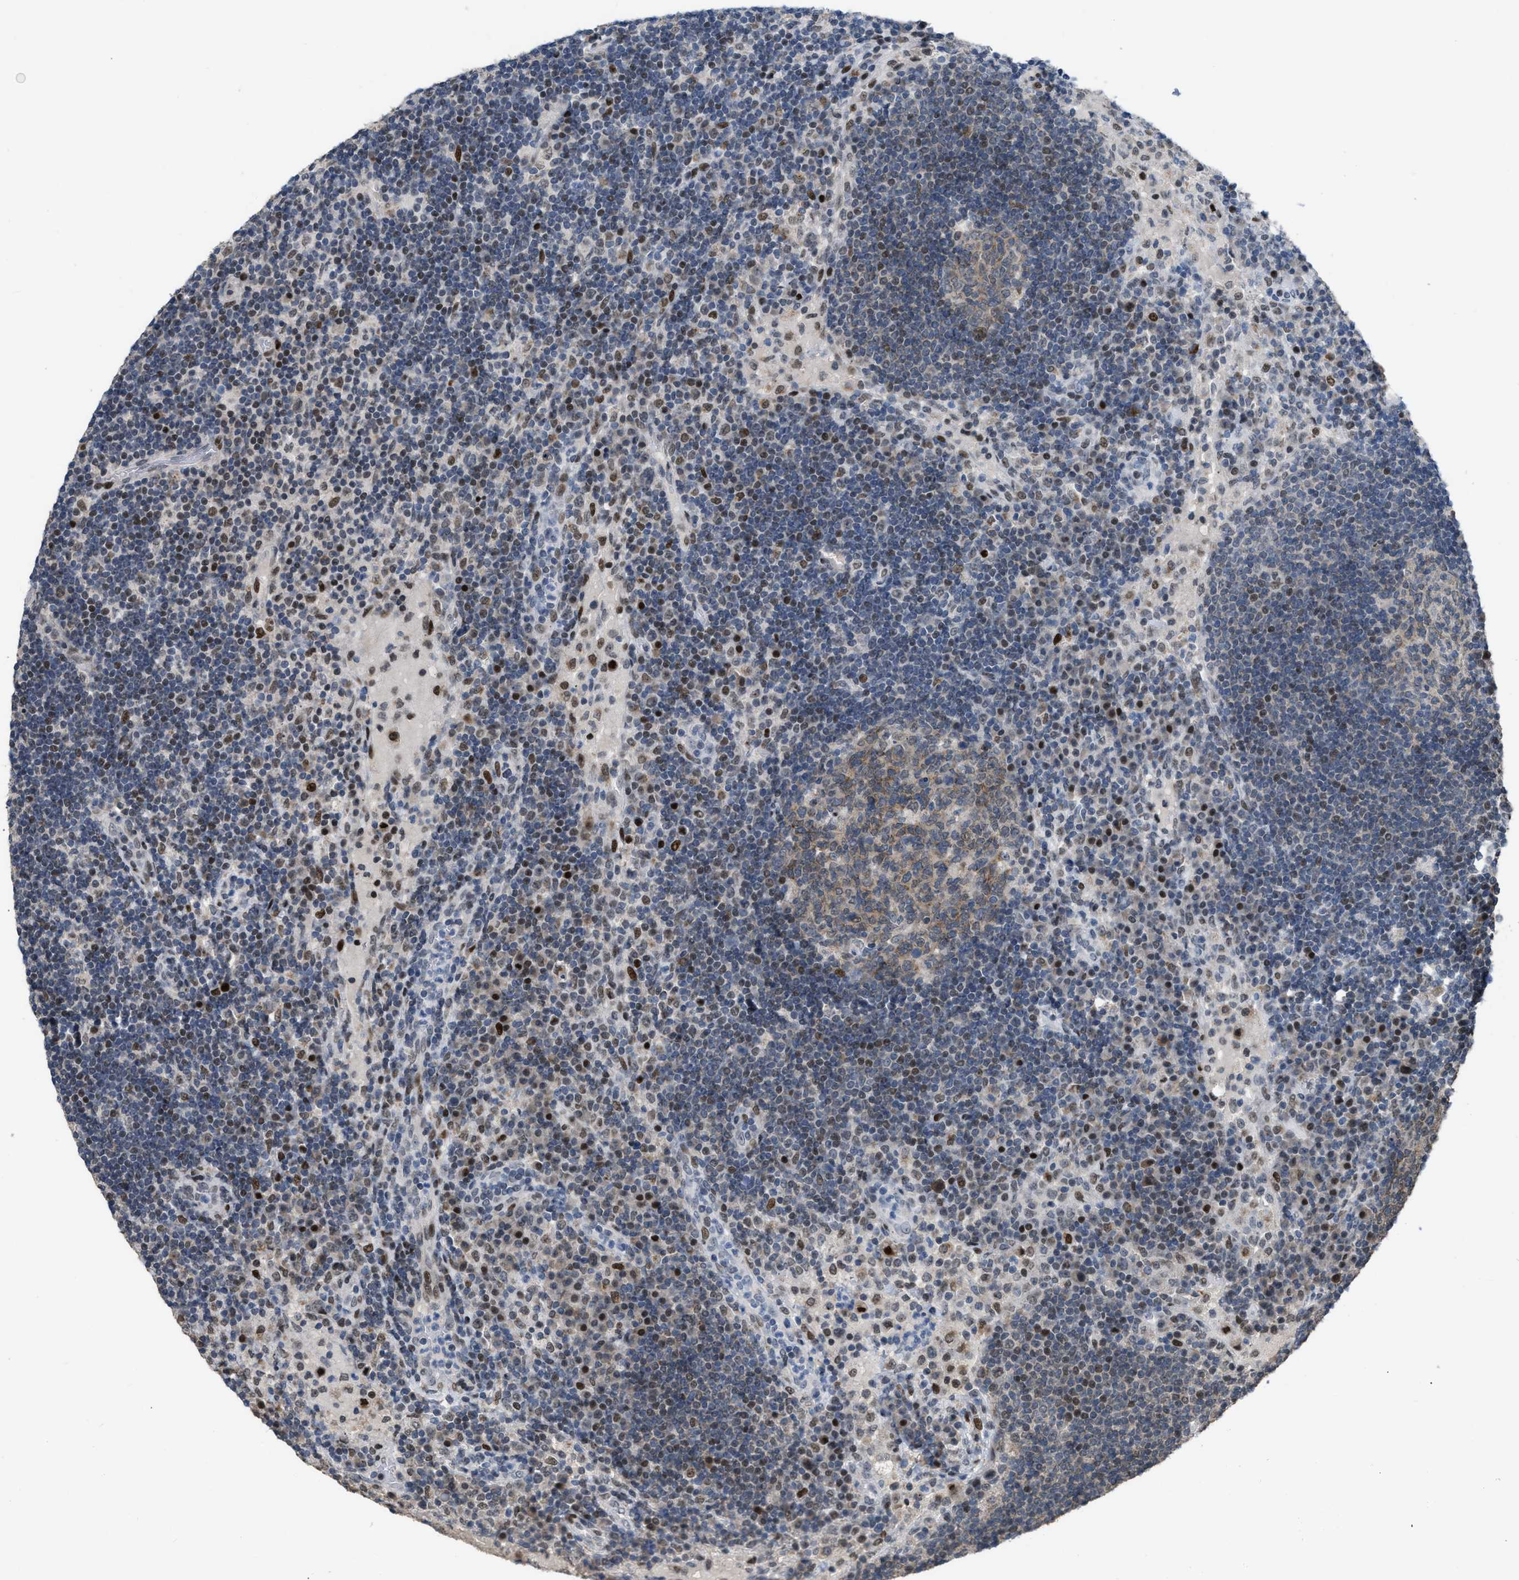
{"staining": {"intensity": "moderate", "quantity": "<25%", "location": "cytoplasmic/membranous,nuclear"}, "tissue": "lymph node", "cell_type": "Germinal center cells", "image_type": "normal", "snomed": [{"axis": "morphology", "description": "Normal tissue, NOS"}, {"axis": "topography", "description": "Lymph node"}], "caption": "Immunohistochemistry staining of normal lymph node, which reveals low levels of moderate cytoplasmic/membranous,nuclear positivity in about <25% of germinal center cells indicating moderate cytoplasmic/membranous,nuclear protein staining. The staining was performed using DAB (brown) for protein detection and nuclei were counterstained in hematoxylin (blue).", "gene": "SETDB1", "patient": {"sex": "female", "age": 53}}